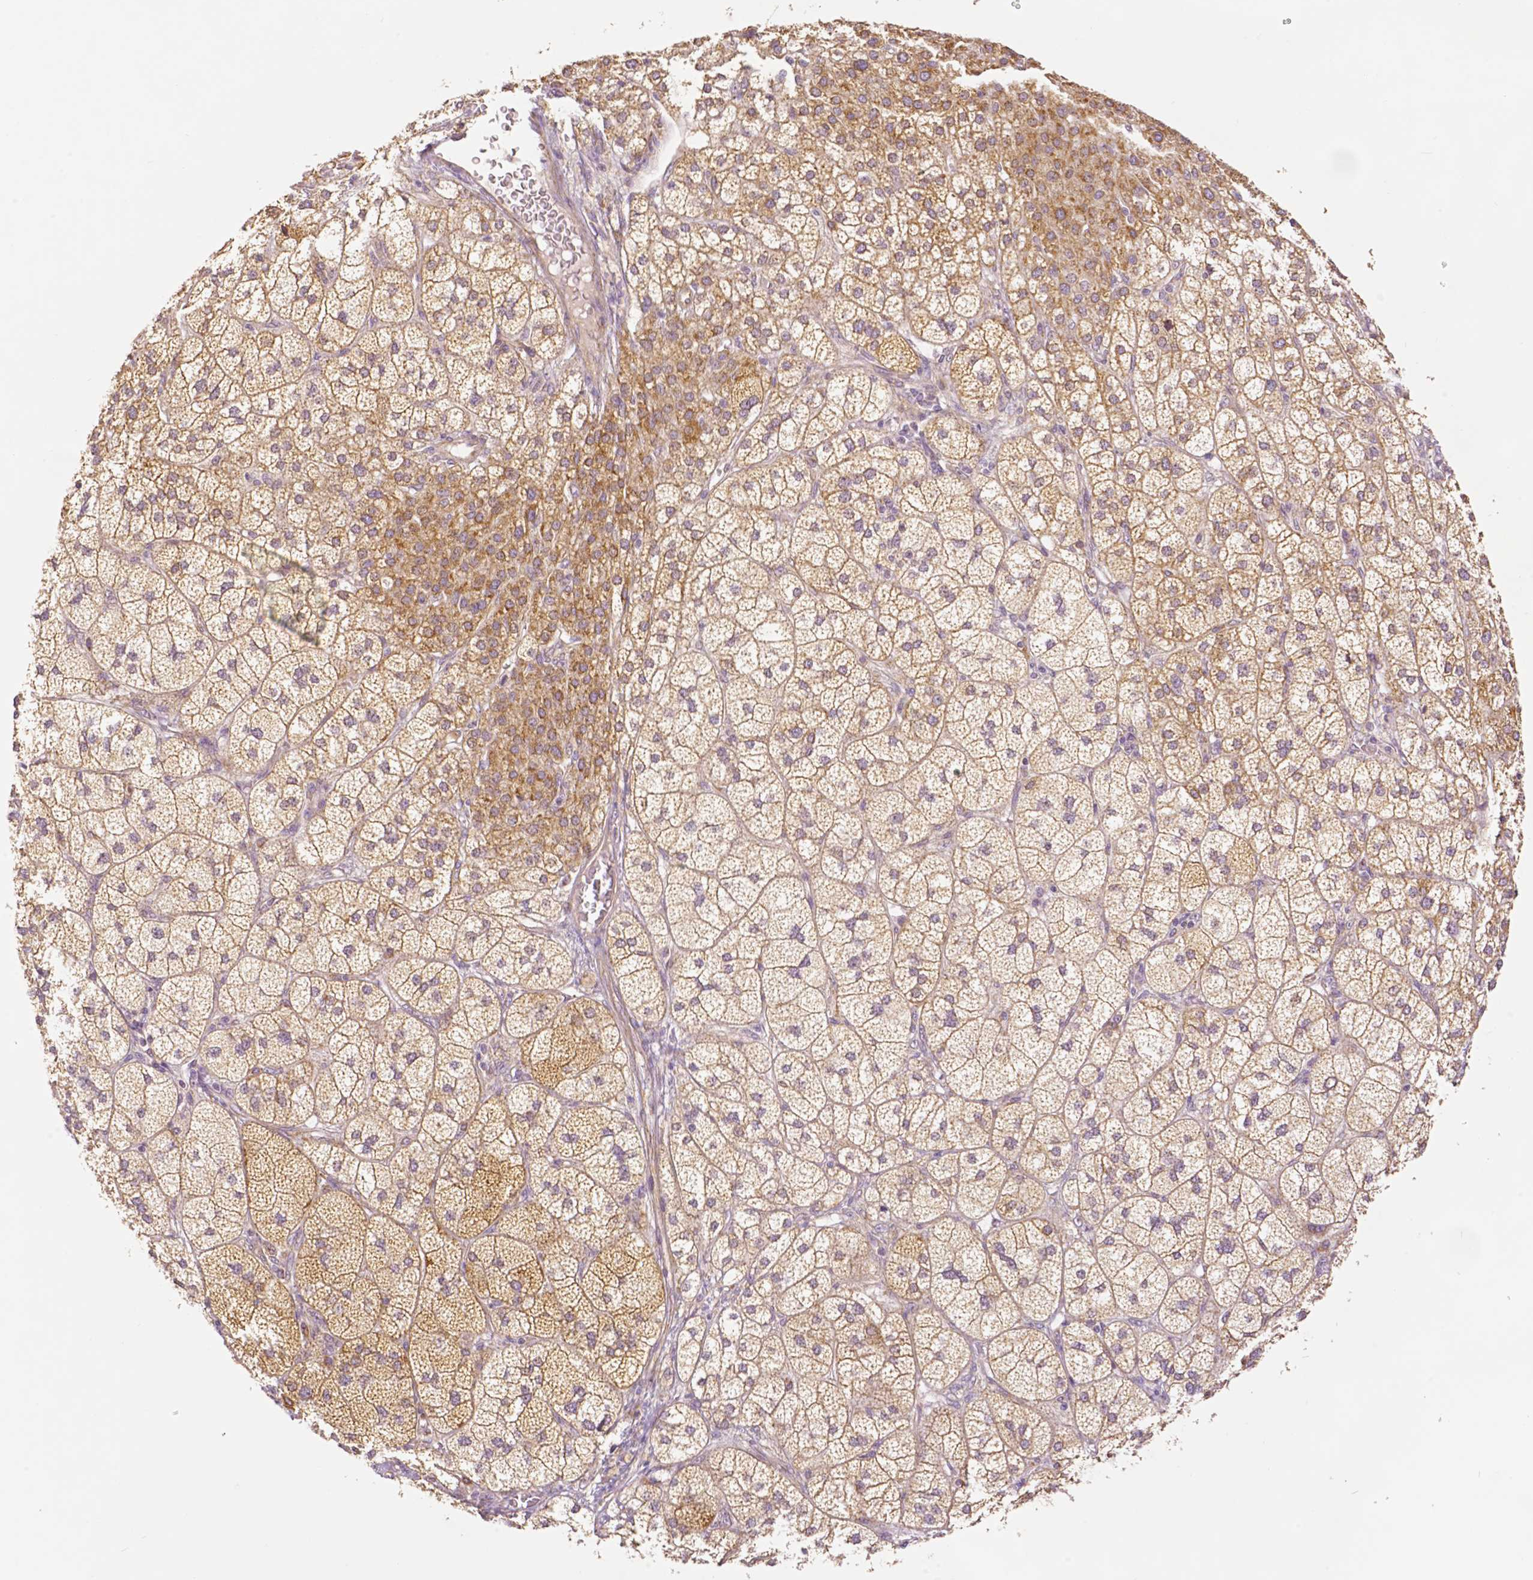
{"staining": {"intensity": "moderate", "quantity": ">75%", "location": "cytoplasmic/membranous"}, "tissue": "adrenal gland", "cell_type": "Glandular cells", "image_type": "normal", "snomed": [{"axis": "morphology", "description": "Normal tissue, NOS"}, {"axis": "topography", "description": "Adrenal gland"}], "caption": "This micrograph demonstrates benign adrenal gland stained with immunohistochemistry (IHC) to label a protein in brown. The cytoplasmic/membranous of glandular cells show moderate positivity for the protein. Nuclei are counter-stained blue.", "gene": "RHOT1", "patient": {"sex": "female", "age": 60}}